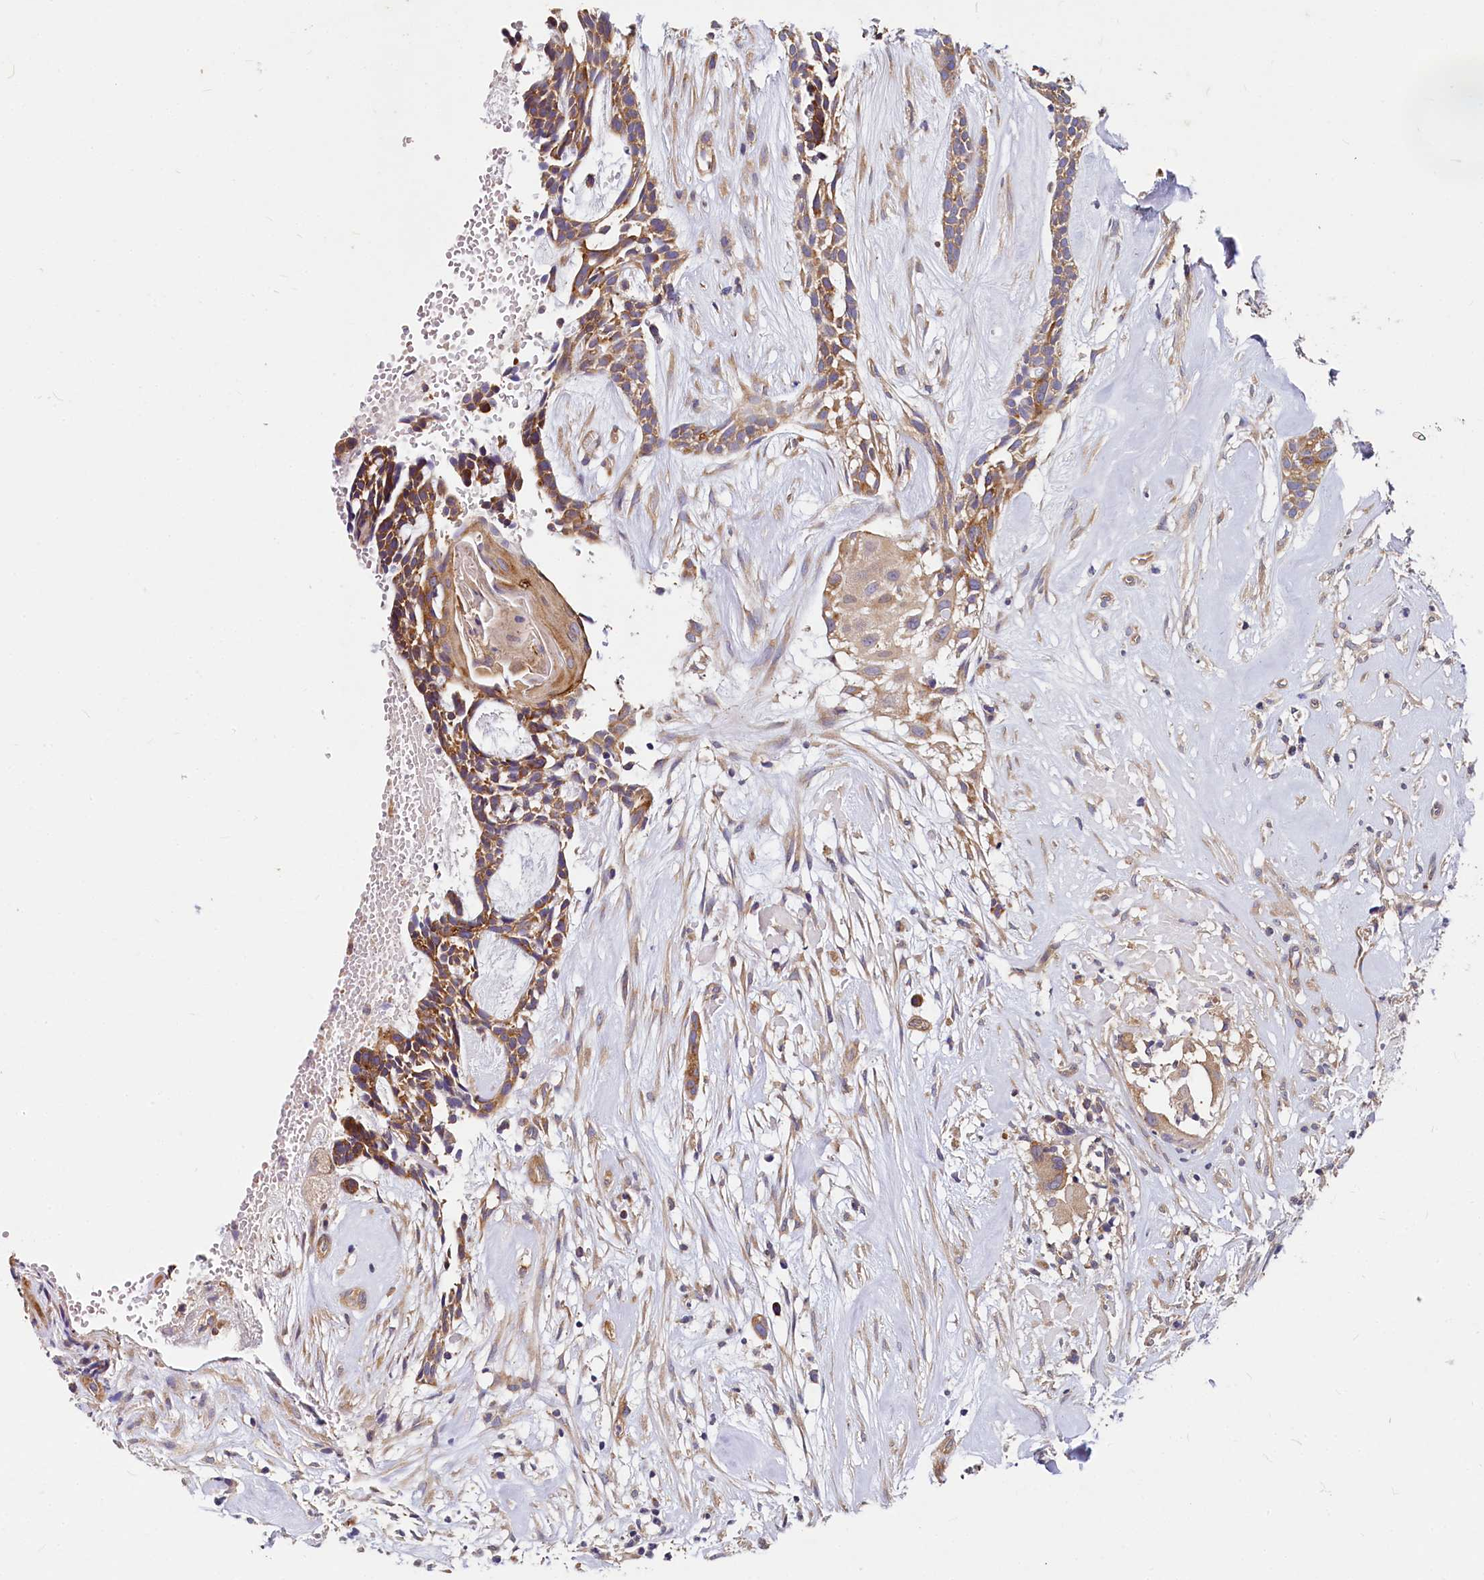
{"staining": {"intensity": "moderate", "quantity": ">75%", "location": "cytoplasmic/membranous"}, "tissue": "head and neck cancer", "cell_type": "Tumor cells", "image_type": "cancer", "snomed": [{"axis": "morphology", "description": "Adenocarcinoma, NOS"}, {"axis": "topography", "description": "Subcutis"}, {"axis": "topography", "description": "Head-Neck"}], "caption": "Immunohistochemical staining of head and neck adenocarcinoma displays medium levels of moderate cytoplasmic/membranous protein staining in approximately >75% of tumor cells.", "gene": "EIF2B2", "patient": {"sex": "female", "age": 73}}